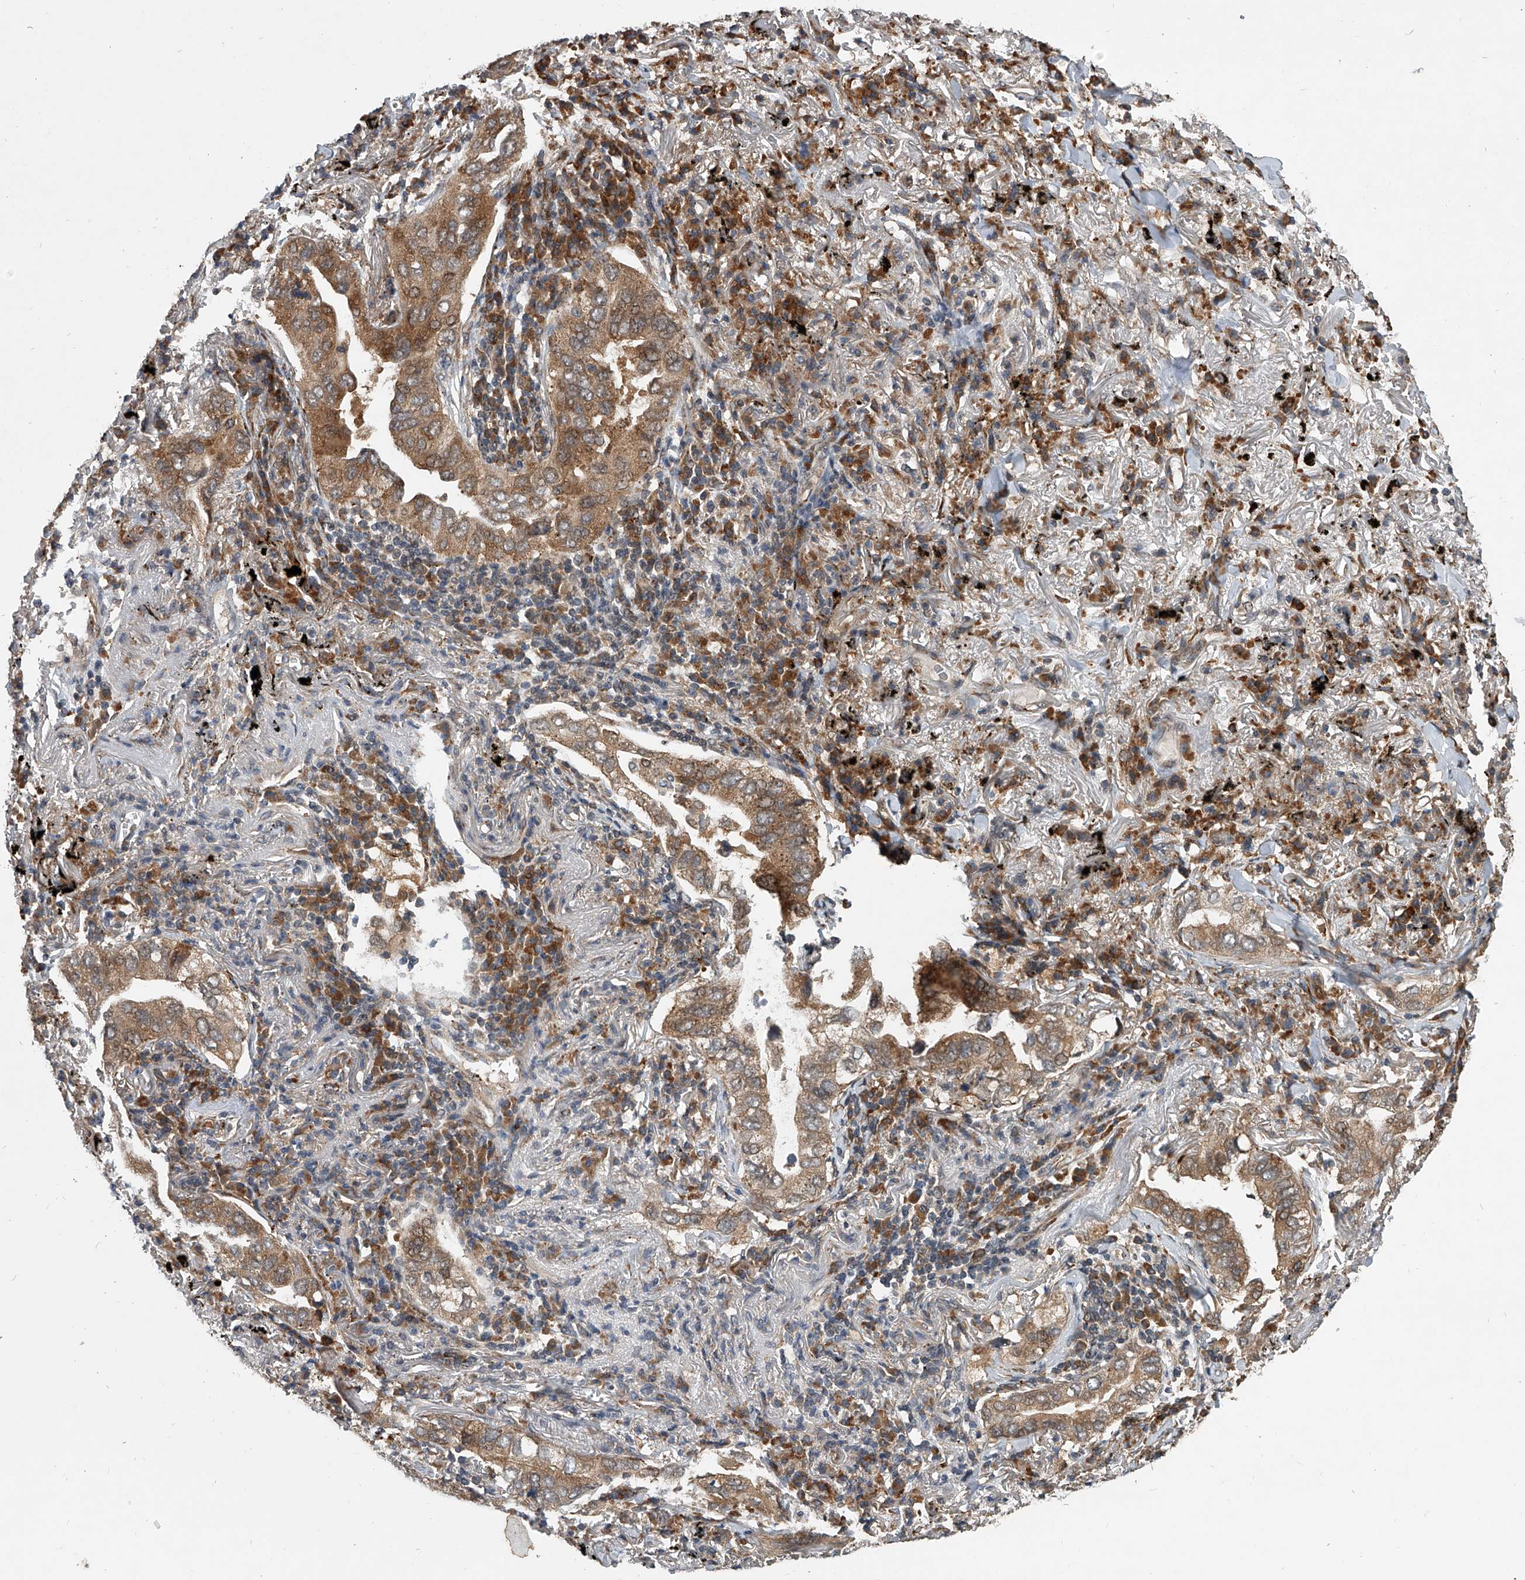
{"staining": {"intensity": "moderate", "quantity": ">75%", "location": "cytoplasmic/membranous"}, "tissue": "lung cancer", "cell_type": "Tumor cells", "image_type": "cancer", "snomed": [{"axis": "morphology", "description": "Adenocarcinoma, NOS"}, {"axis": "topography", "description": "Lung"}], "caption": "This image exhibits adenocarcinoma (lung) stained with IHC to label a protein in brown. The cytoplasmic/membranous of tumor cells show moderate positivity for the protein. Nuclei are counter-stained blue.", "gene": "GEMIN8", "patient": {"sex": "male", "age": 65}}